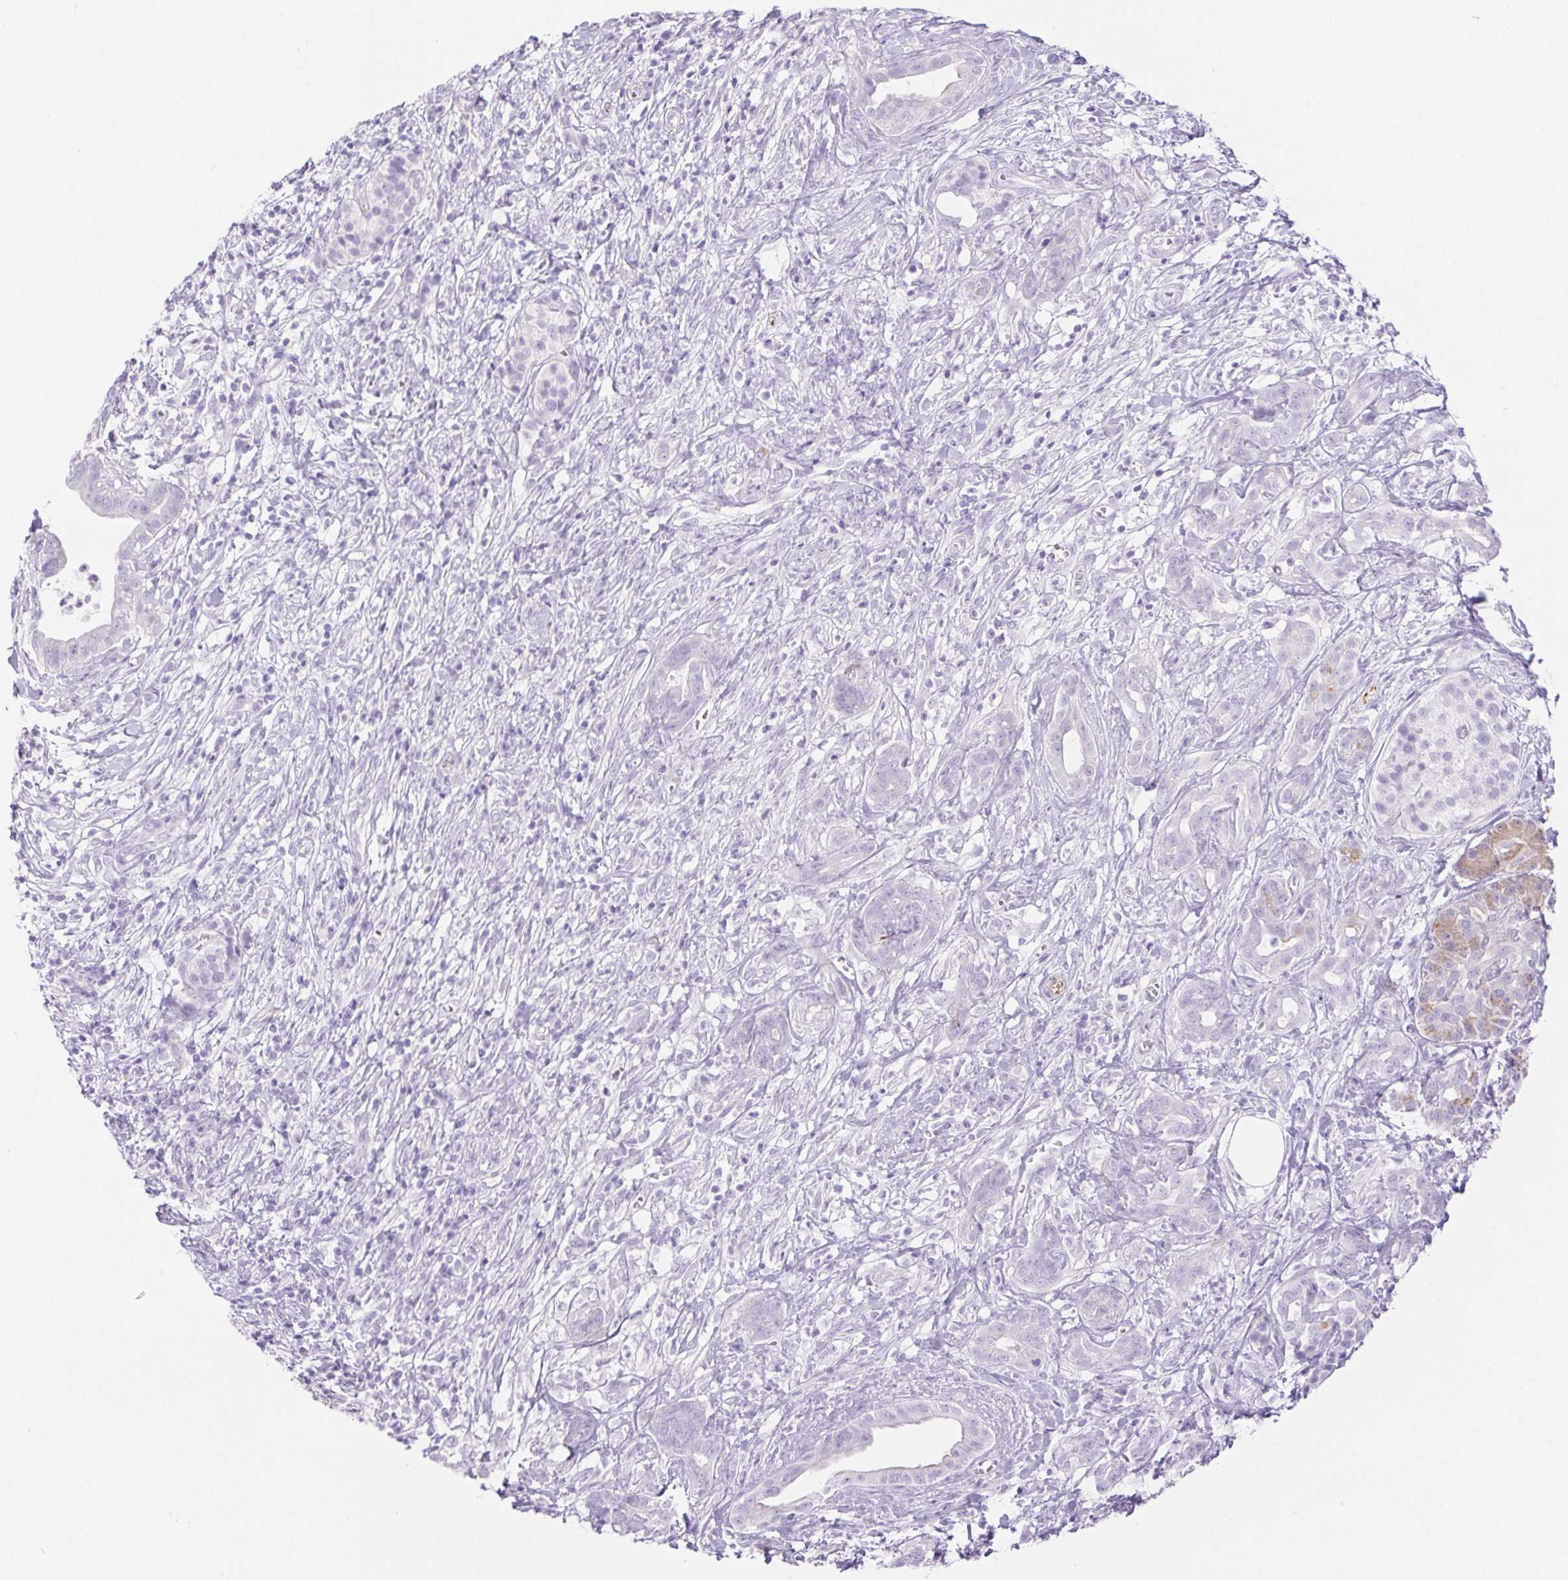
{"staining": {"intensity": "moderate", "quantity": "<25%", "location": "cytoplasmic/membranous"}, "tissue": "pancreatic cancer", "cell_type": "Tumor cells", "image_type": "cancer", "snomed": [{"axis": "morphology", "description": "Adenocarcinoma, NOS"}, {"axis": "topography", "description": "Pancreas"}], "caption": "Pancreatic cancer was stained to show a protein in brown. There is low levels of moderate cytoplasmic/membranous expression in approximately <25% of tumor cells. (DAB (3,3'-diaminobenzidine) = brown stain, brightfield microscopy at high magnification).", "gene": "ERP27", "patient": {"sex": "male", "age": 61}}